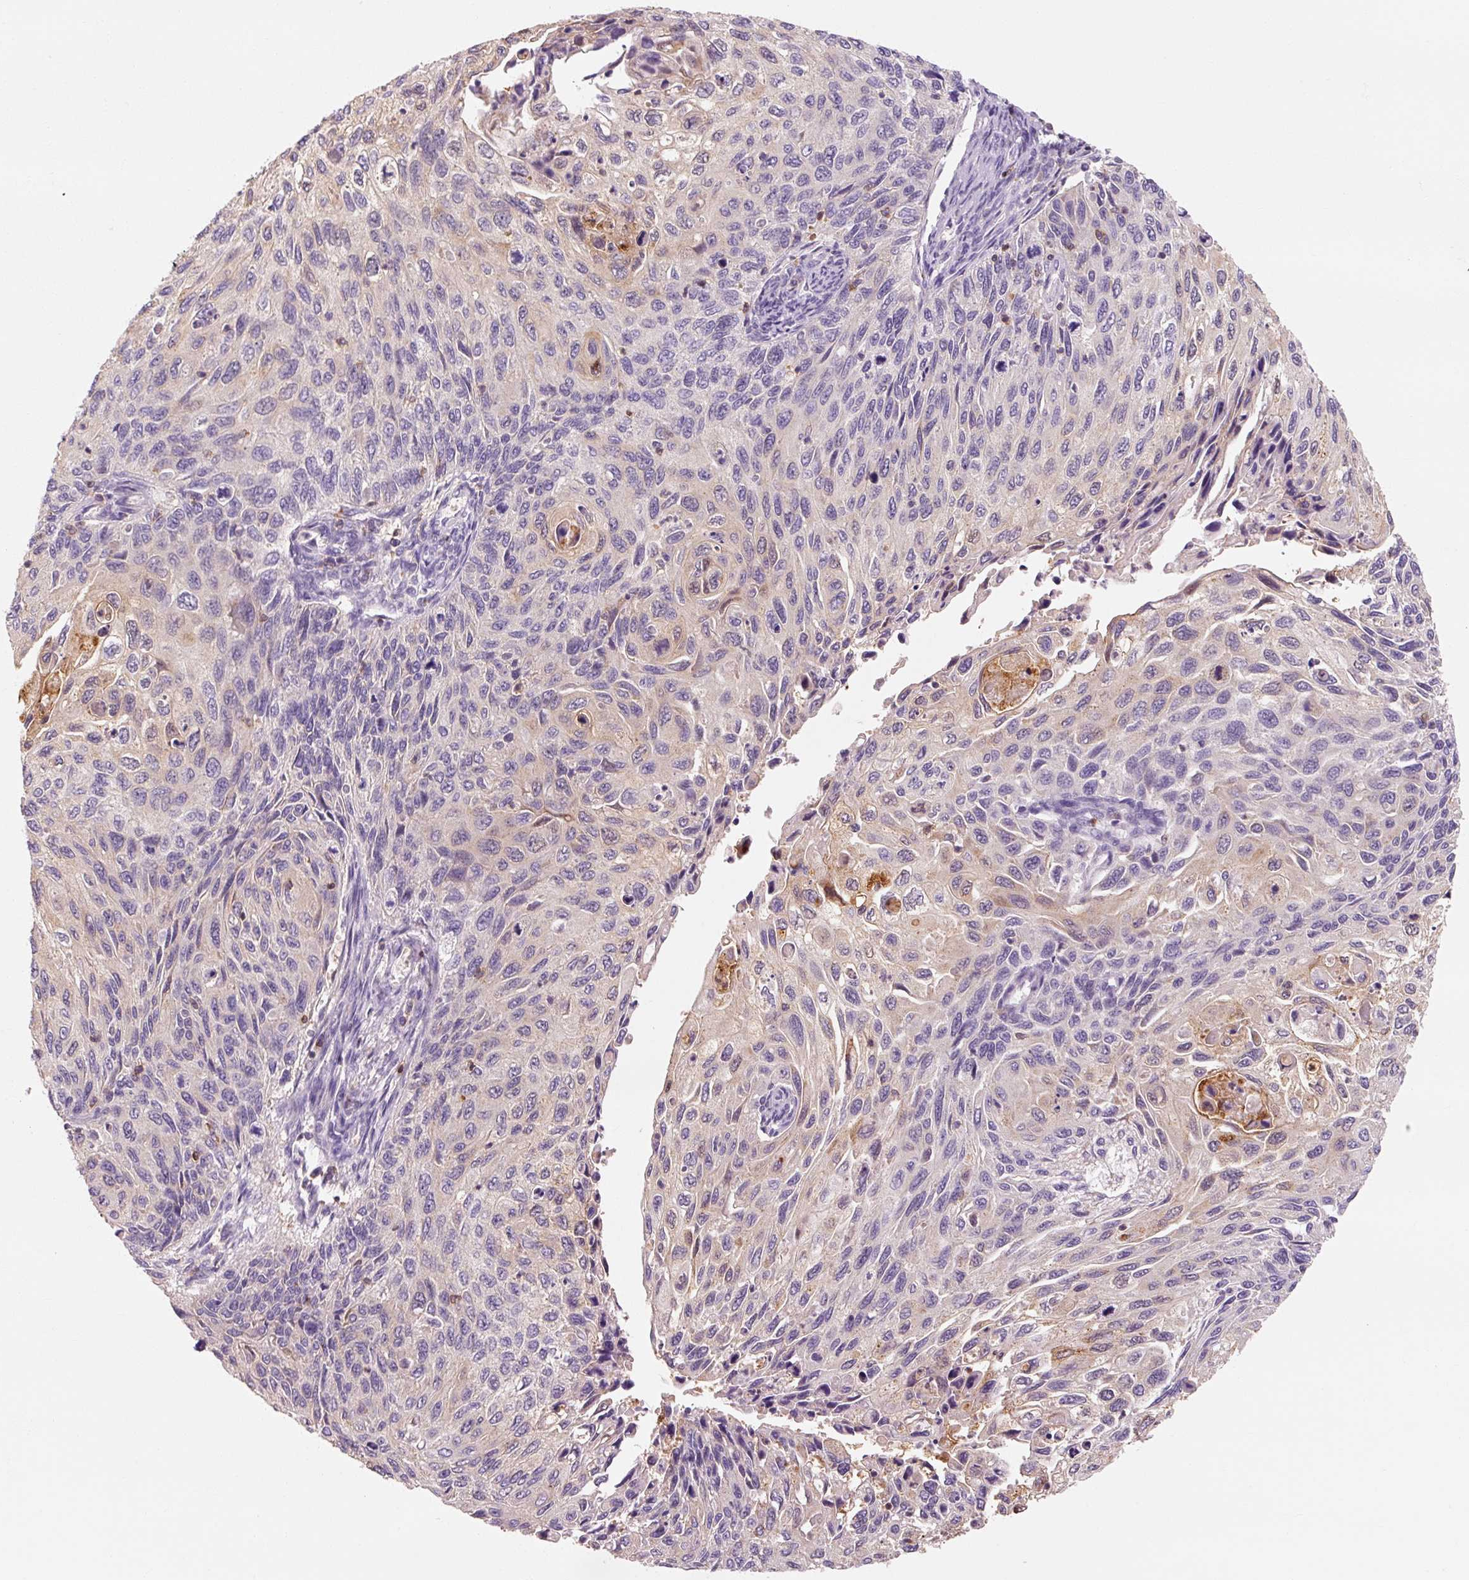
{"staining": {"intensity": "negative", "quantity": "none", "location": "none"}, "tissue": "cervical cancer", "cell_type": "Tumor cells", "image_type": "cancer", "snomed": [{"axis": "morphology", "description": "Squamous cell carcinoma, NOS"}, {"axis": "topography", "description": "Cervix"}], "caption": "Photomicrograph shows no protein positivity in tumor cells of squamous cell carcinoma (cervical) tissue.", "gene": "OR8K1", "patient": {"sex": "female", "age": 70}}